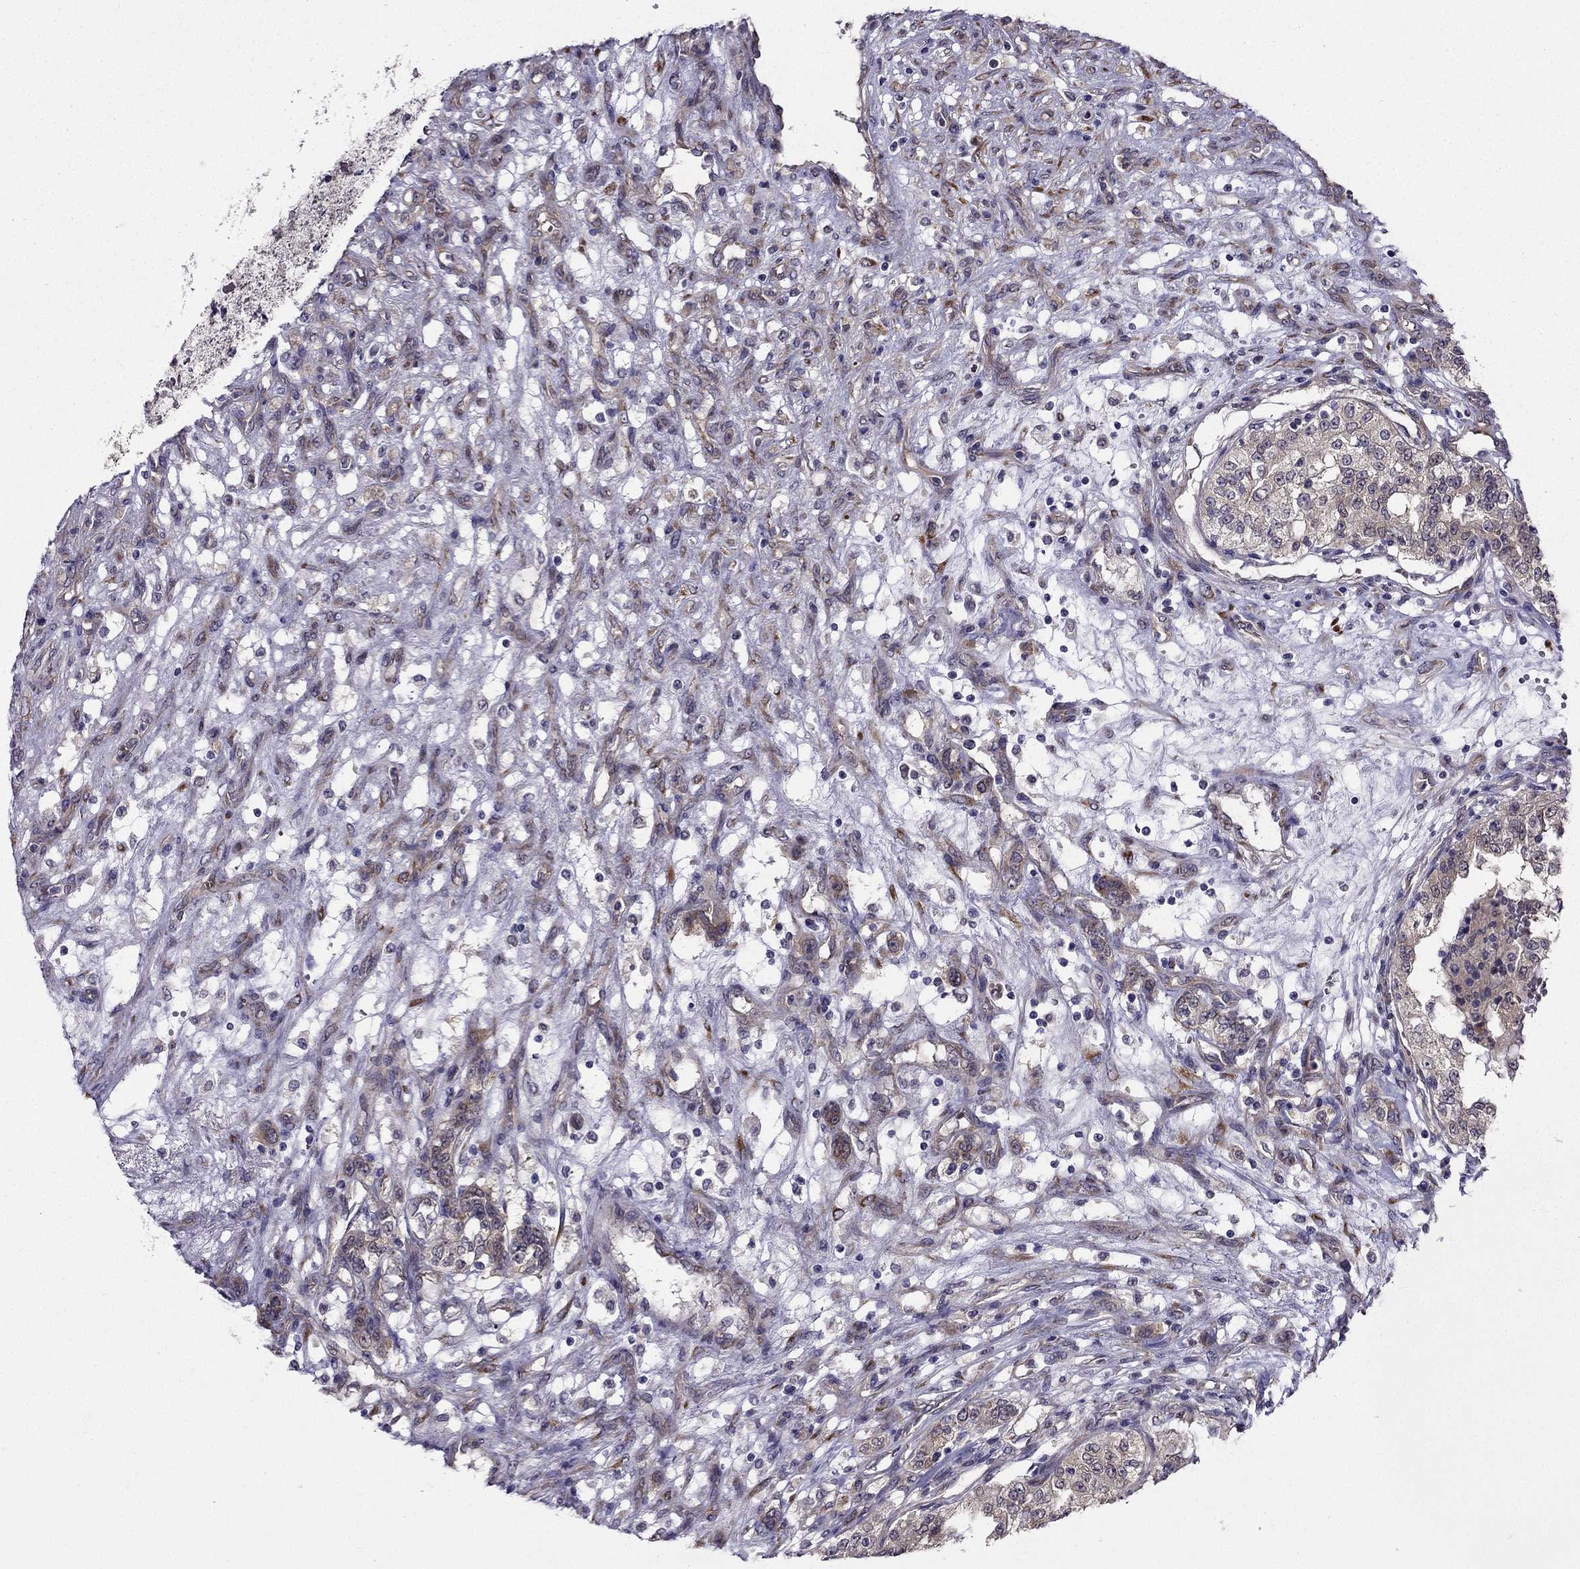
{"staining": {"intensity": "weak", "quantity": "25%-75%", "location": "cytoplasmic/membranous"}, "tissue": "renal cancer", "cell_type": "Tumor cells", "image_type": "cancer", "snomed": [{"axis": "morphology", "description": "Adenocarcinoma, NOS"}, {"axis": "topography", "description": "Kidney"}], "caption": "A micrograph of human renal adenocarcinoma stained for a protein exhibits weak cytoplasmic/membranous brown staining in tumor cells. (Brightfield microscopy of DAB IHC at high magnification).", "gene": "ARHGEF28", "patient": {"sex": "female", "age": 63}}